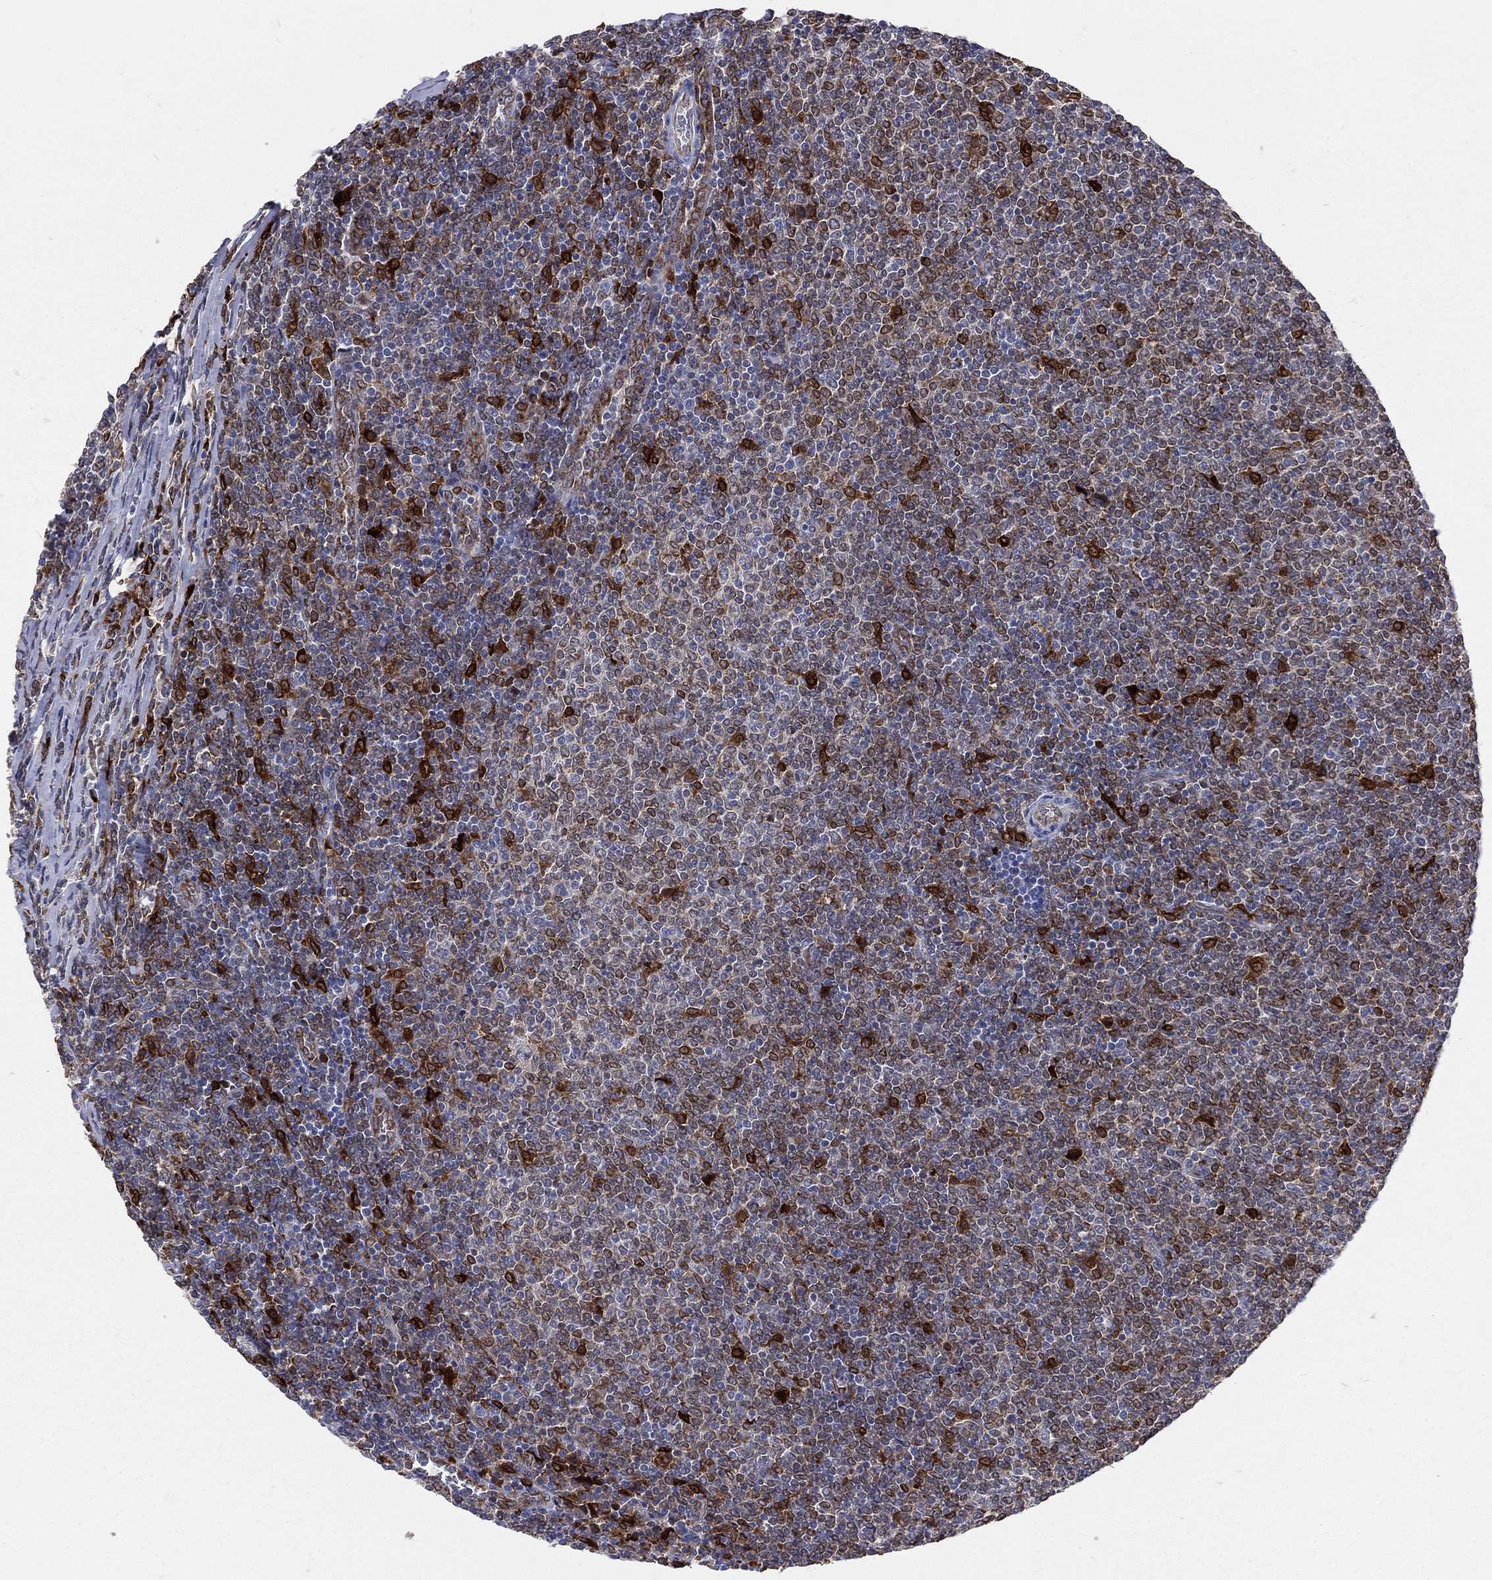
{"staining": {"intensity": "moderate", "quantity": "<25%", "location": "cytoplasmic/membranous"}, "tissue": "lymphoma", "cell_type": "Tumor cells", "image_type": "cancer", "snomed": [{"axis": "morphology", "description": "Malignant lymphoma, non-Hodgkin's type, Low grade"}, {"axis": "topography", "description": "Lymph node"}], "caption": "Protein analysis of lymphoma tissue reveals moderate cytoplasmic/membranous expression in about <25% of tumor cells. The protein of interest is shown in brown color, while the nuclei are stained blue.", "gene": "CD74", "patient": {"sex": "male", "age": 52}}